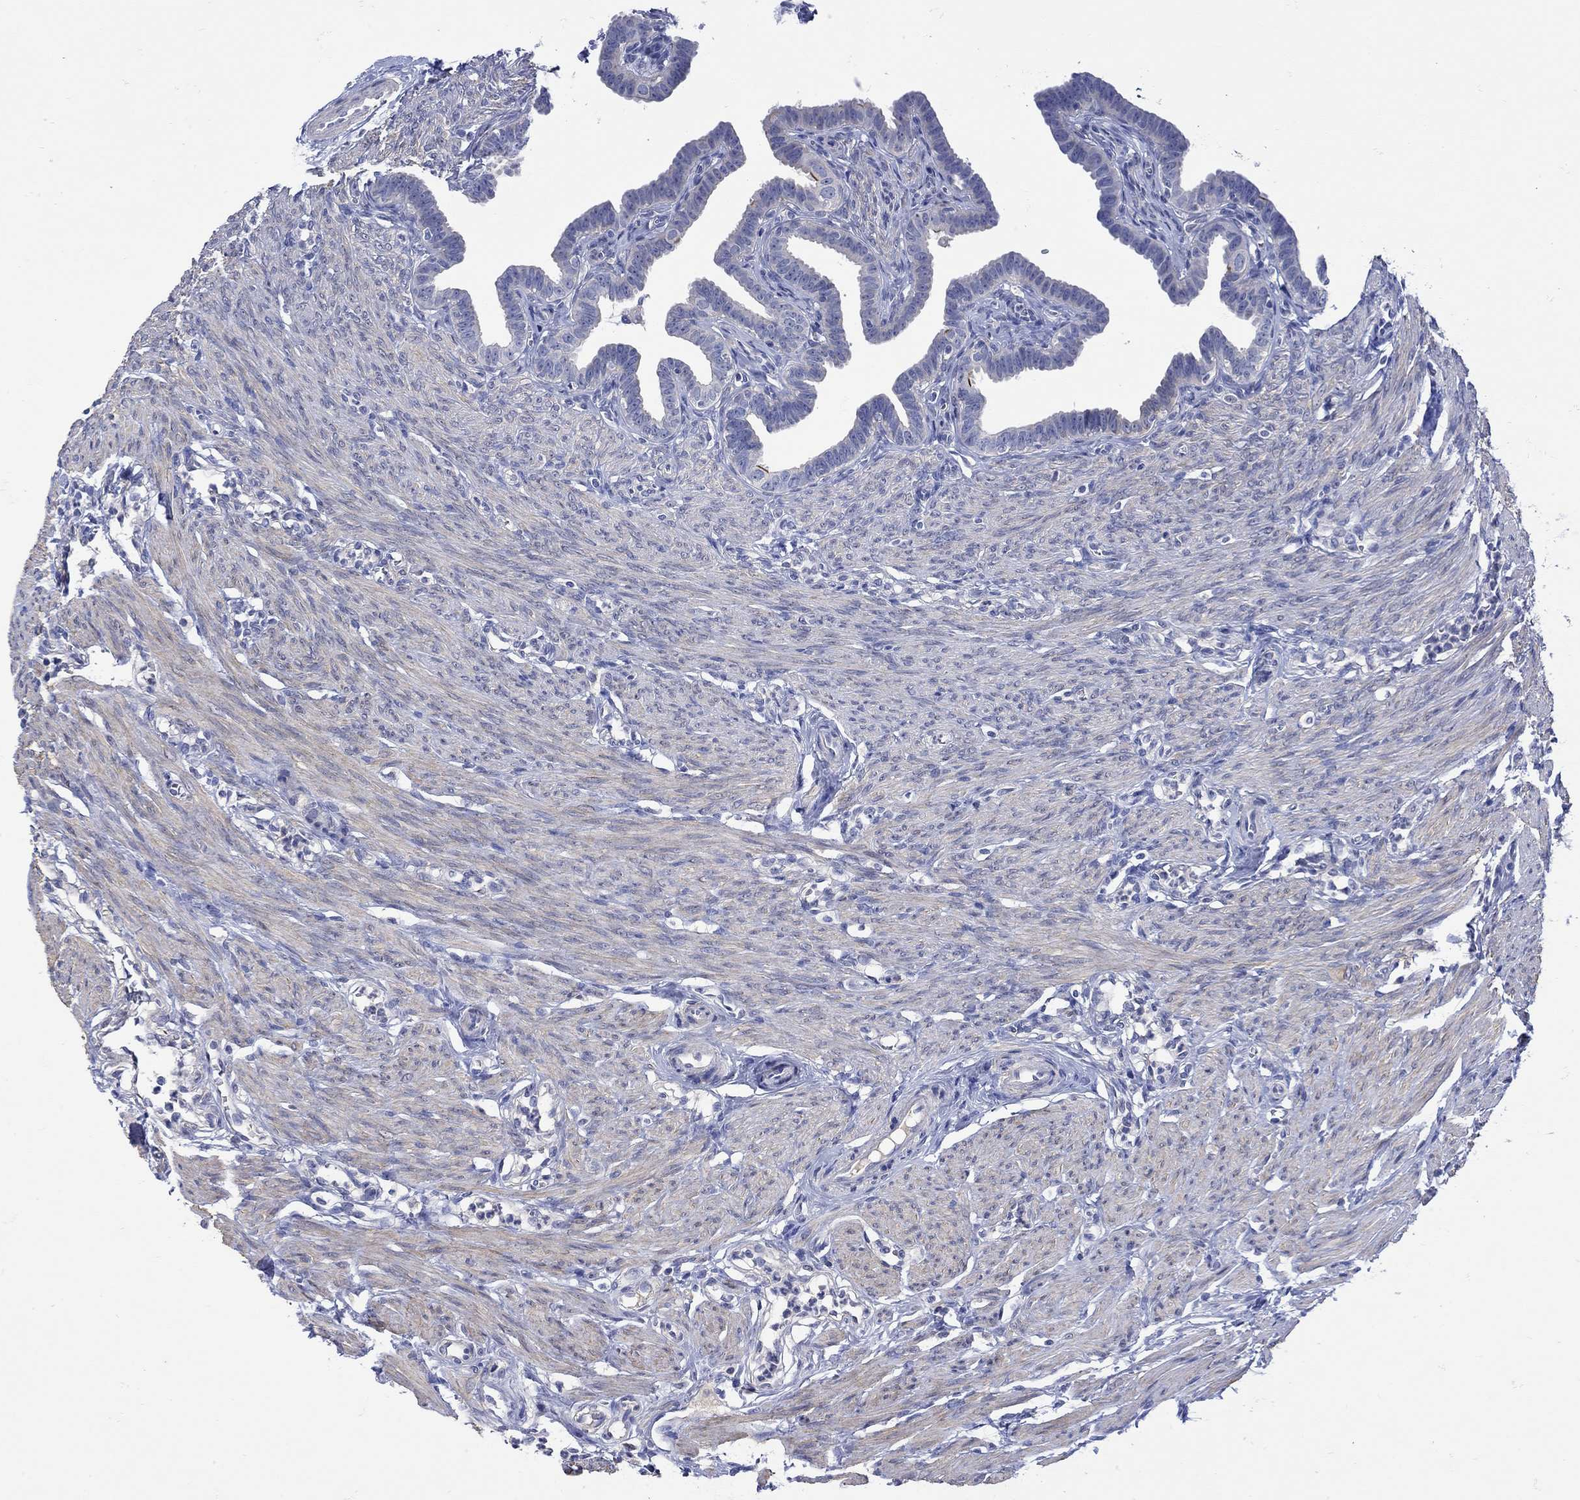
{"staining": {"intensity": "strong", "quantity": "<25%", "location": "cytoplasmic/membranous"}, "tissue": "fallopian tube", "cell_type": "Glandular cells", "image_type": "normal", "snomed": [{"axis": "morphology", "description": "Normal tissue, NOS"}, {"axis": "topography", "description": "Fallopian tube"}, {"axis": "topography", "description": "Ovary"}], "caption": "This photomicrograph displays immunohistochemistry staining of normal human fallopian tube, with medium strong cytoplasmic/membranous expression in about <25% of glandular cells.", "gene": "MSI1", "patient": {"sex": "female", "age": 33}}